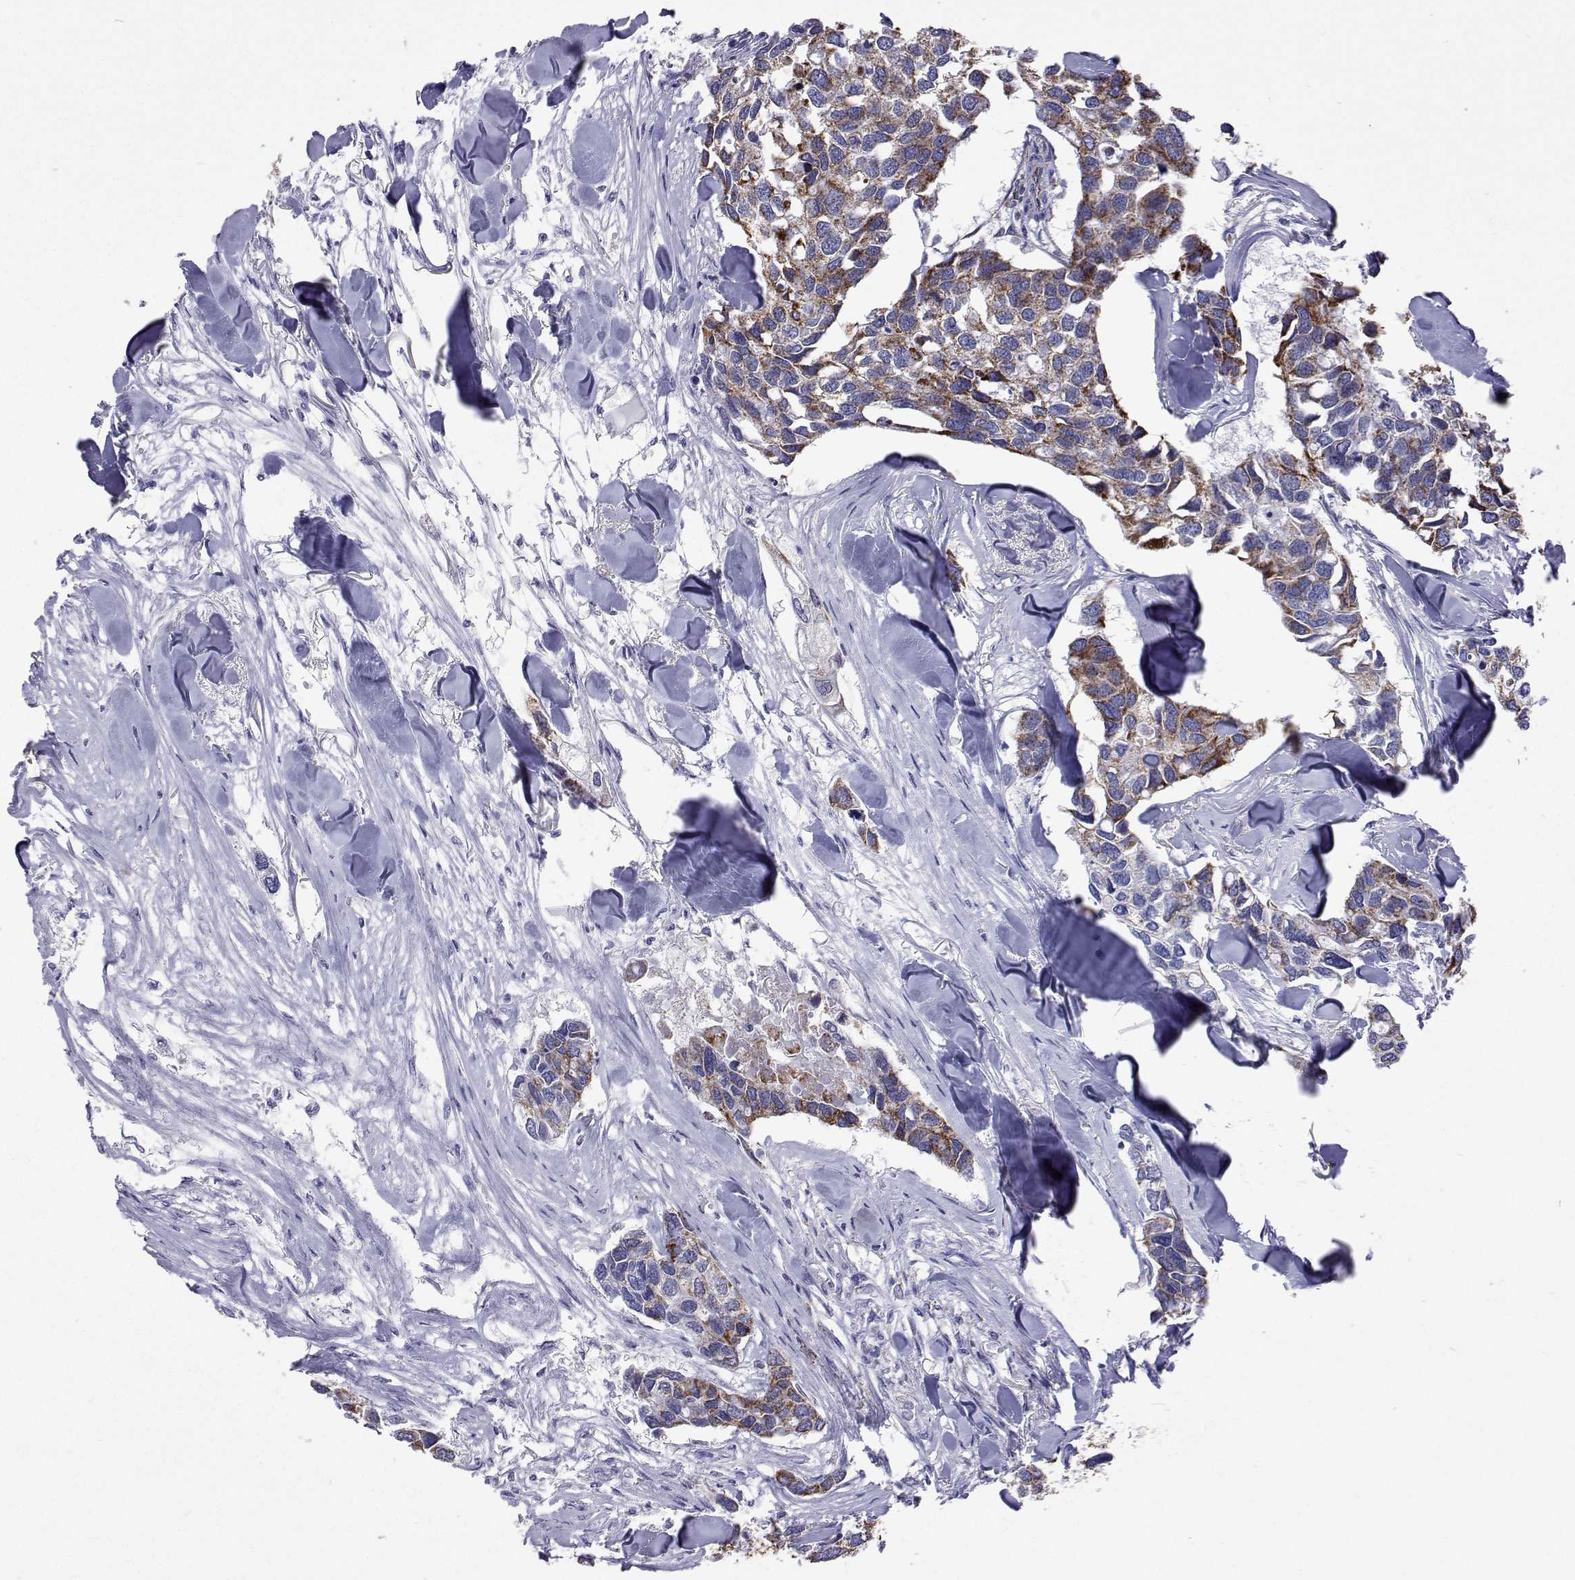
{"staining": {"intensity": "moderate", "quantity": ">75%", "location": "cytoplasmic/membranous"}, "tissue": "breast cancer", "cell_type": "Tumor cells", "image_type": "cancer", "snomed": [{"axis": "morphology", "description": "Duct carcinoma"}, {"axis": "topography", "description": "Breast"}], "caption": "Protein expression analysis of human breast cancer reveals moderate cytoplasmic/membranous staining in about >75% of tumor cells.", "gene": "MCCC2", "patient": {"sex": "female", "age": 83}}